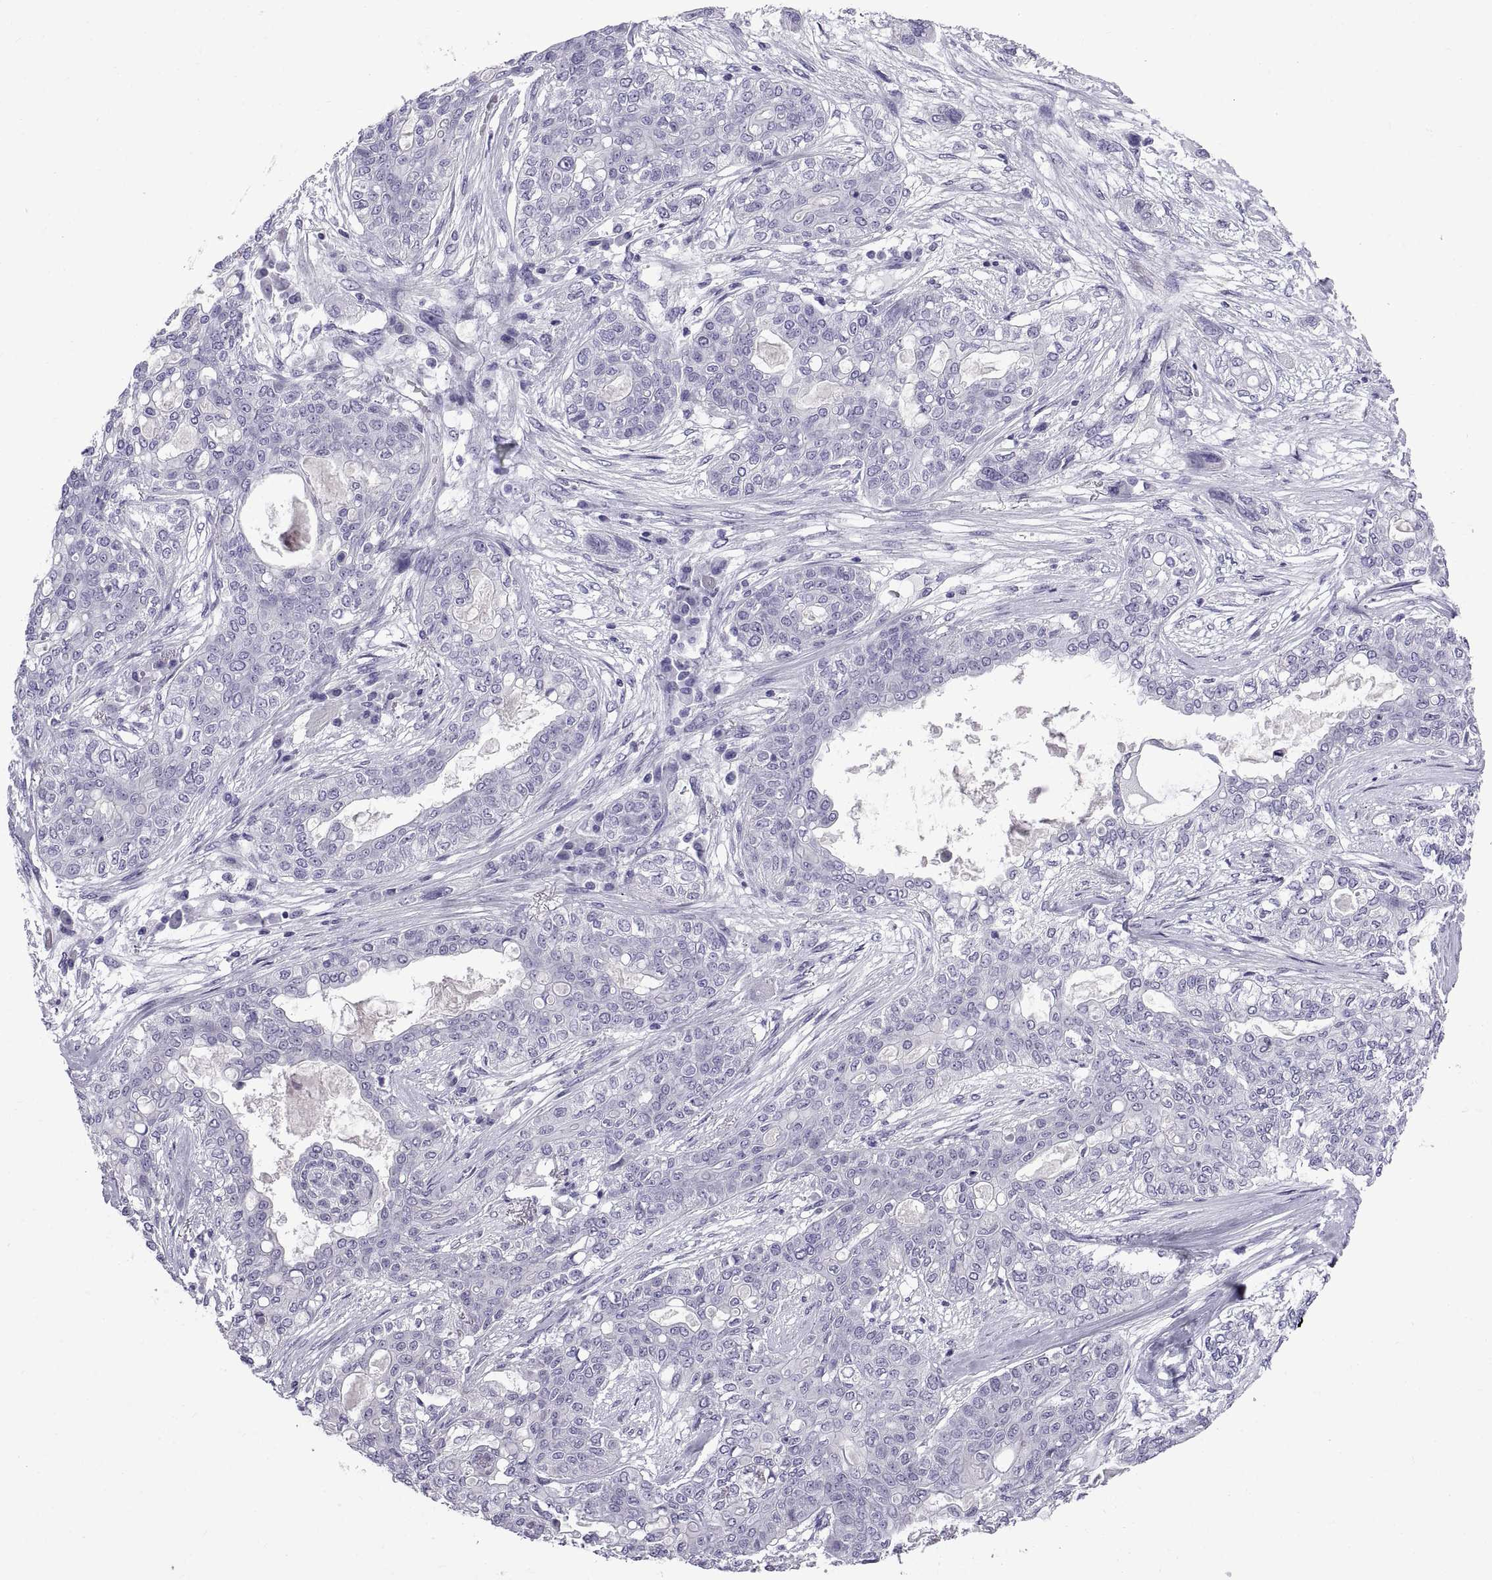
{"staining": {"intensity": "negative", "quantity": "none", "location": "none"}, "tissue": "lung cancer", "cell_type": "Tumor cells", "image_type": "cancer", "snomed": [{"axis": "morphology", "description": "Squamous cell carcinoma, NOS"}, {"axis": "topography", "description": "Lung"}], "caption": "IHC image of neoplastic tissue: squamous cell carcinoma (lung) stained with DAB demonstrates no significant protein staining in tumor cells. The staining is performed using DAB brown chromogen with nuclei counter-stained in using hematoxylin.", "gene": "SPDYE1", "patient": {"sex": "female", "age": 70}}